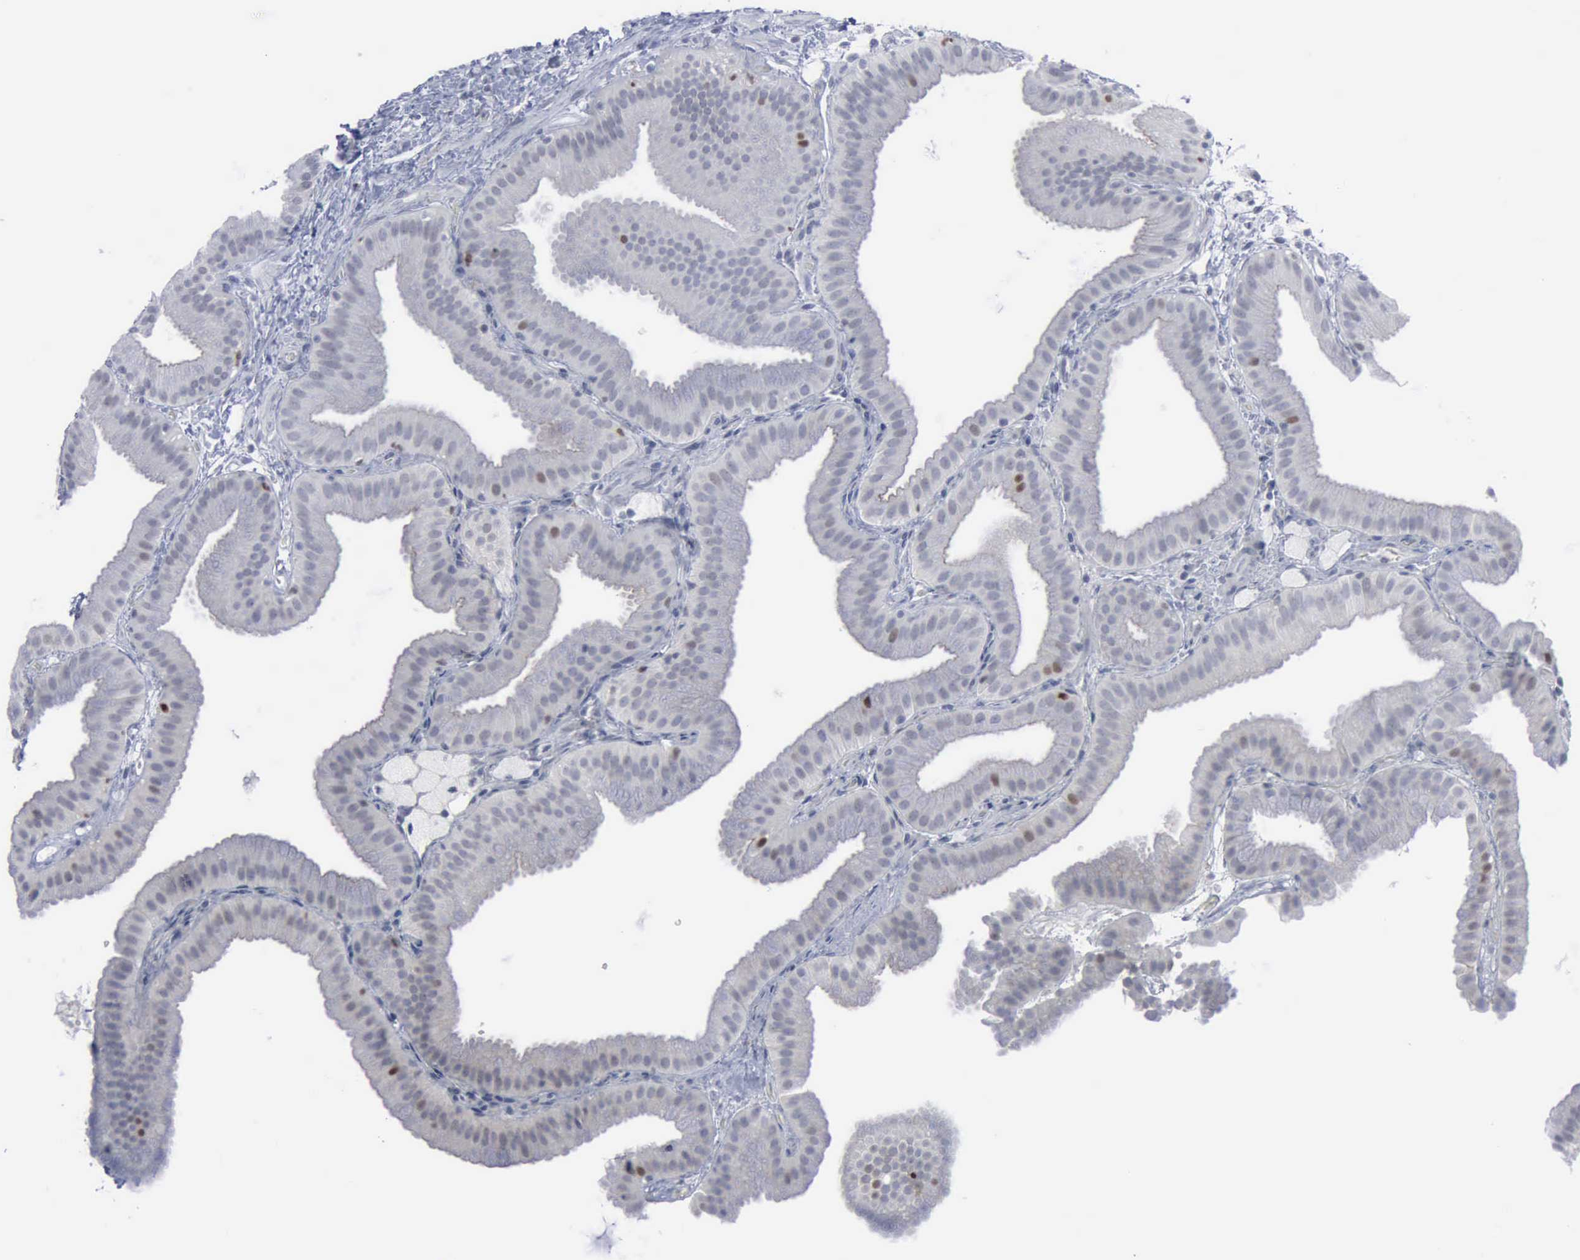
{"staining": {"intensity": "strong", "quantity": "<25%", "location": "nuclear"}, "tissue": "gallbladder", "cell_type": "Glandular cells", "image_type": "normal", "snomed": [{"axis": "morphology", "description": "Normal tissue, NOS"}, {"axis": "topography", "description": "Gallbladder"}], "caption": "This micrograph exhibits immunohistochemistry (IHC) staining of benign human gallbladder, with medium strong nuclear positivity in approximately <25% of glandular cells.", "gene": "MCM5", "patient": {"sex": "female", "age": 63}}